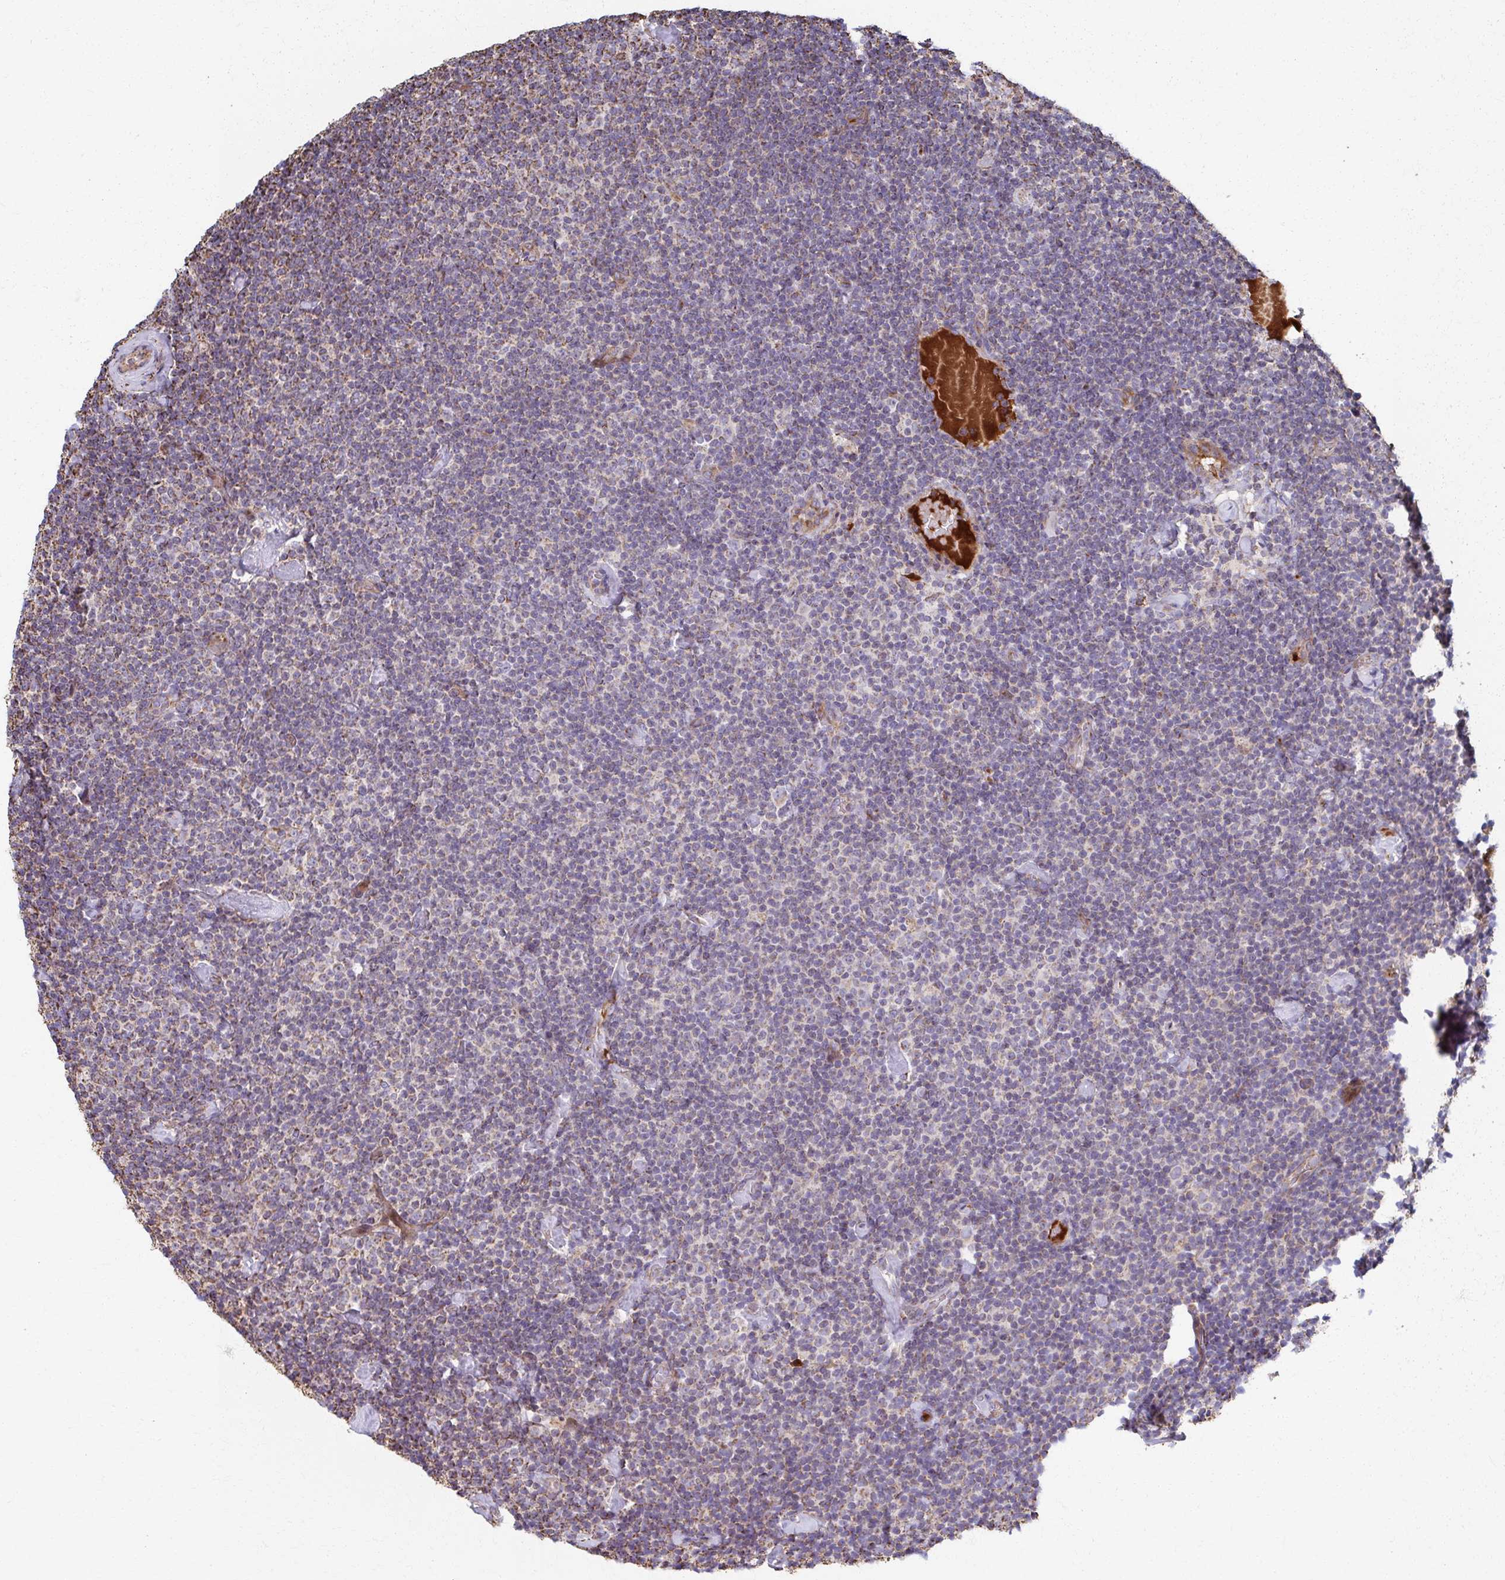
{"staining": {"intensity": "negative", "quantity": "none", "location": "none"}, "tissue": "lymphoma", "cell_type": "Tumor cells", "image_type": "cancer", "snomed": [{"axis": "morphology", "description": "Malignant lymphoma, non-Hodgkin's type, Low grade"}, {"axis": "topography", "description": "Lymph node"}], "caption": "Lymphoma stained for a protein using immunohistochemistry (IHC) displays no staining tumor cells.", "gene": "SAT1", "patient": {"sex": "male", "age": 81}}